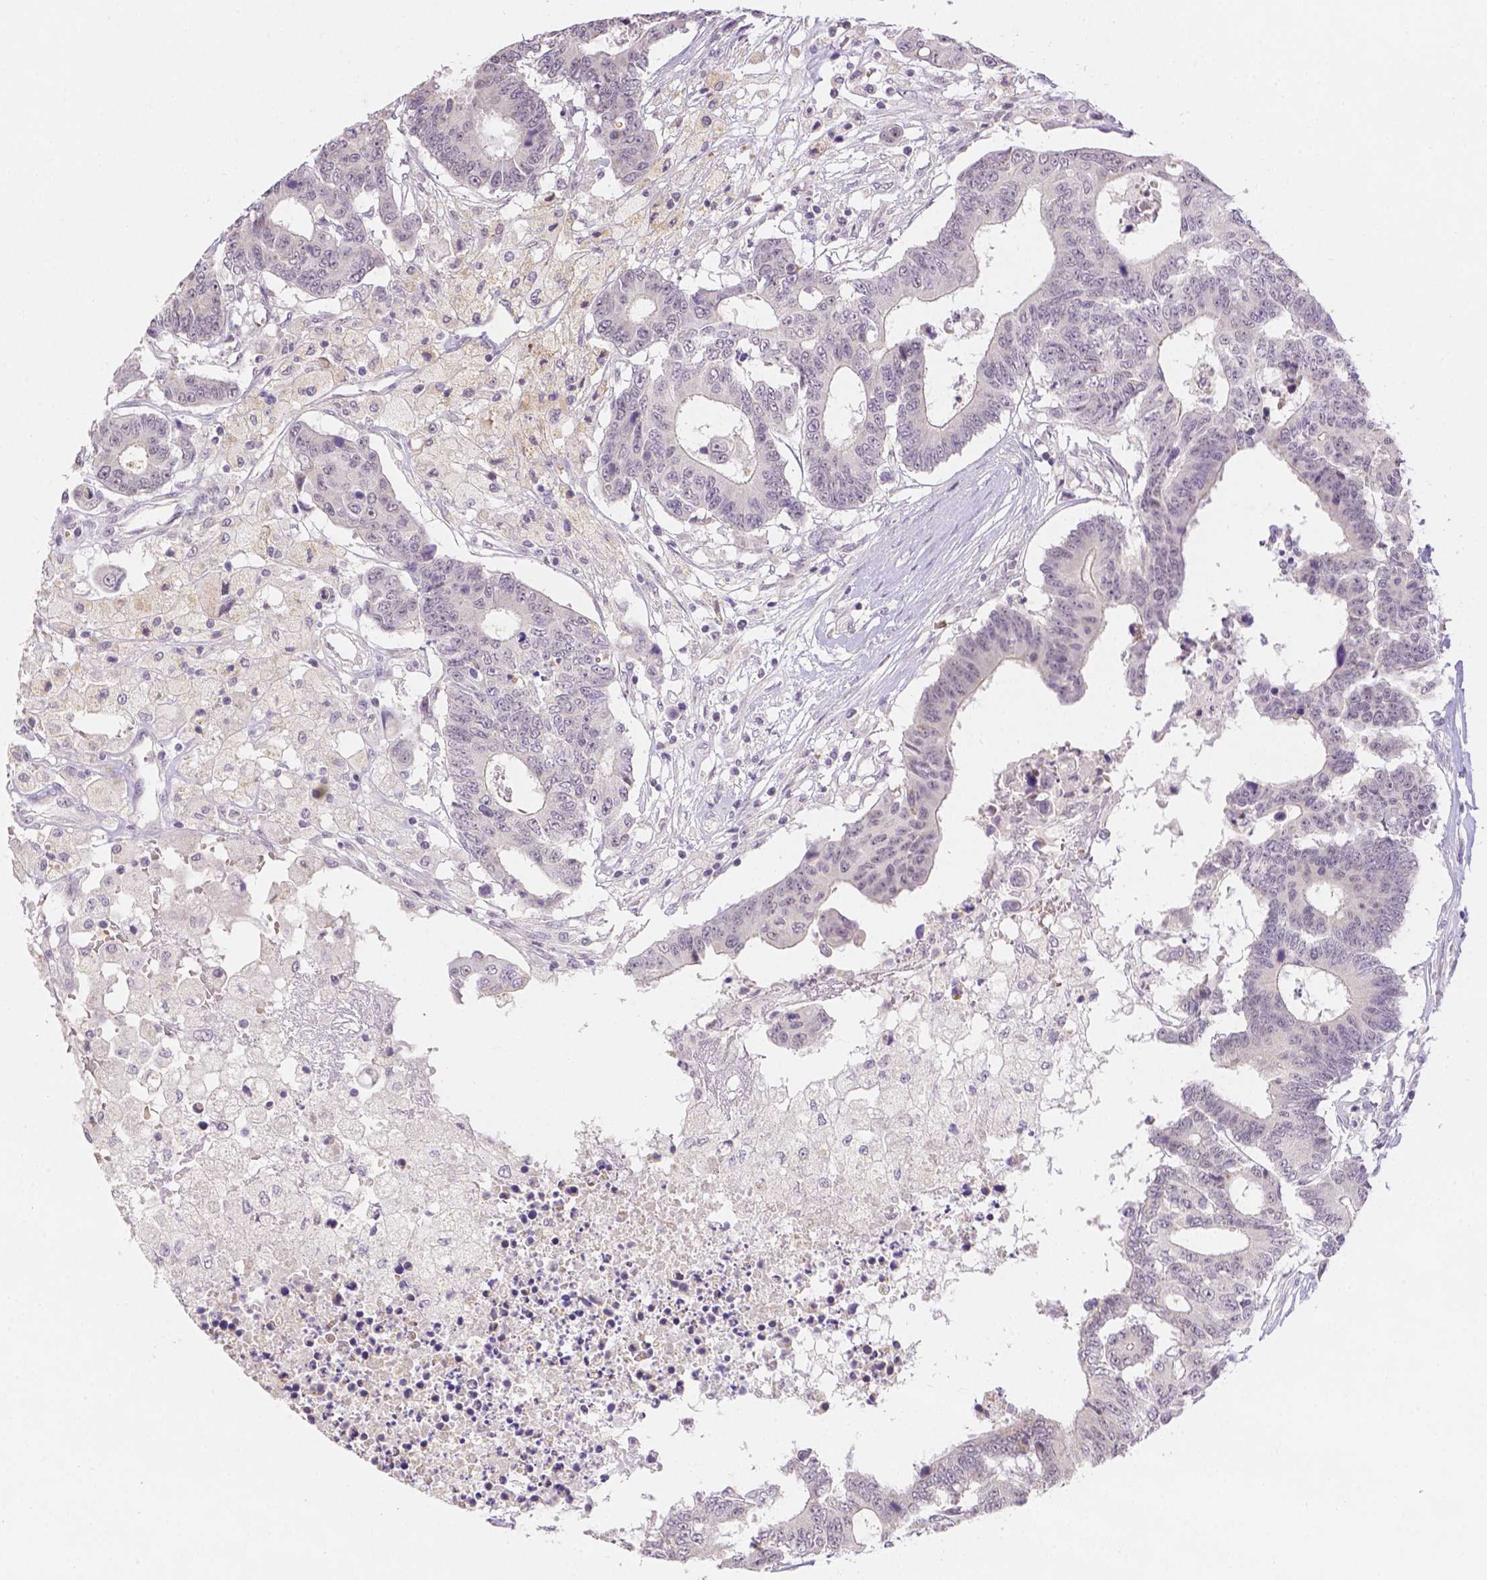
{"staining": {"intensity": "negative", "quantity": "none", "location": "none"}, "tissue": "colorectal cancer", "cell_type": "Tumor cells", "image_type": "cancer", "snomed": [{"axis": "morphology", "description": "Adenocarcinoma, NOS"}, {"axis": "topography", "description": "Colon"}], "caption": "Tumor cells are negative for brown protein staining in adenocarcinoma (colorectal).", "gene": "ZNF280B", "patient": {"sex": "female", "age": 48}}